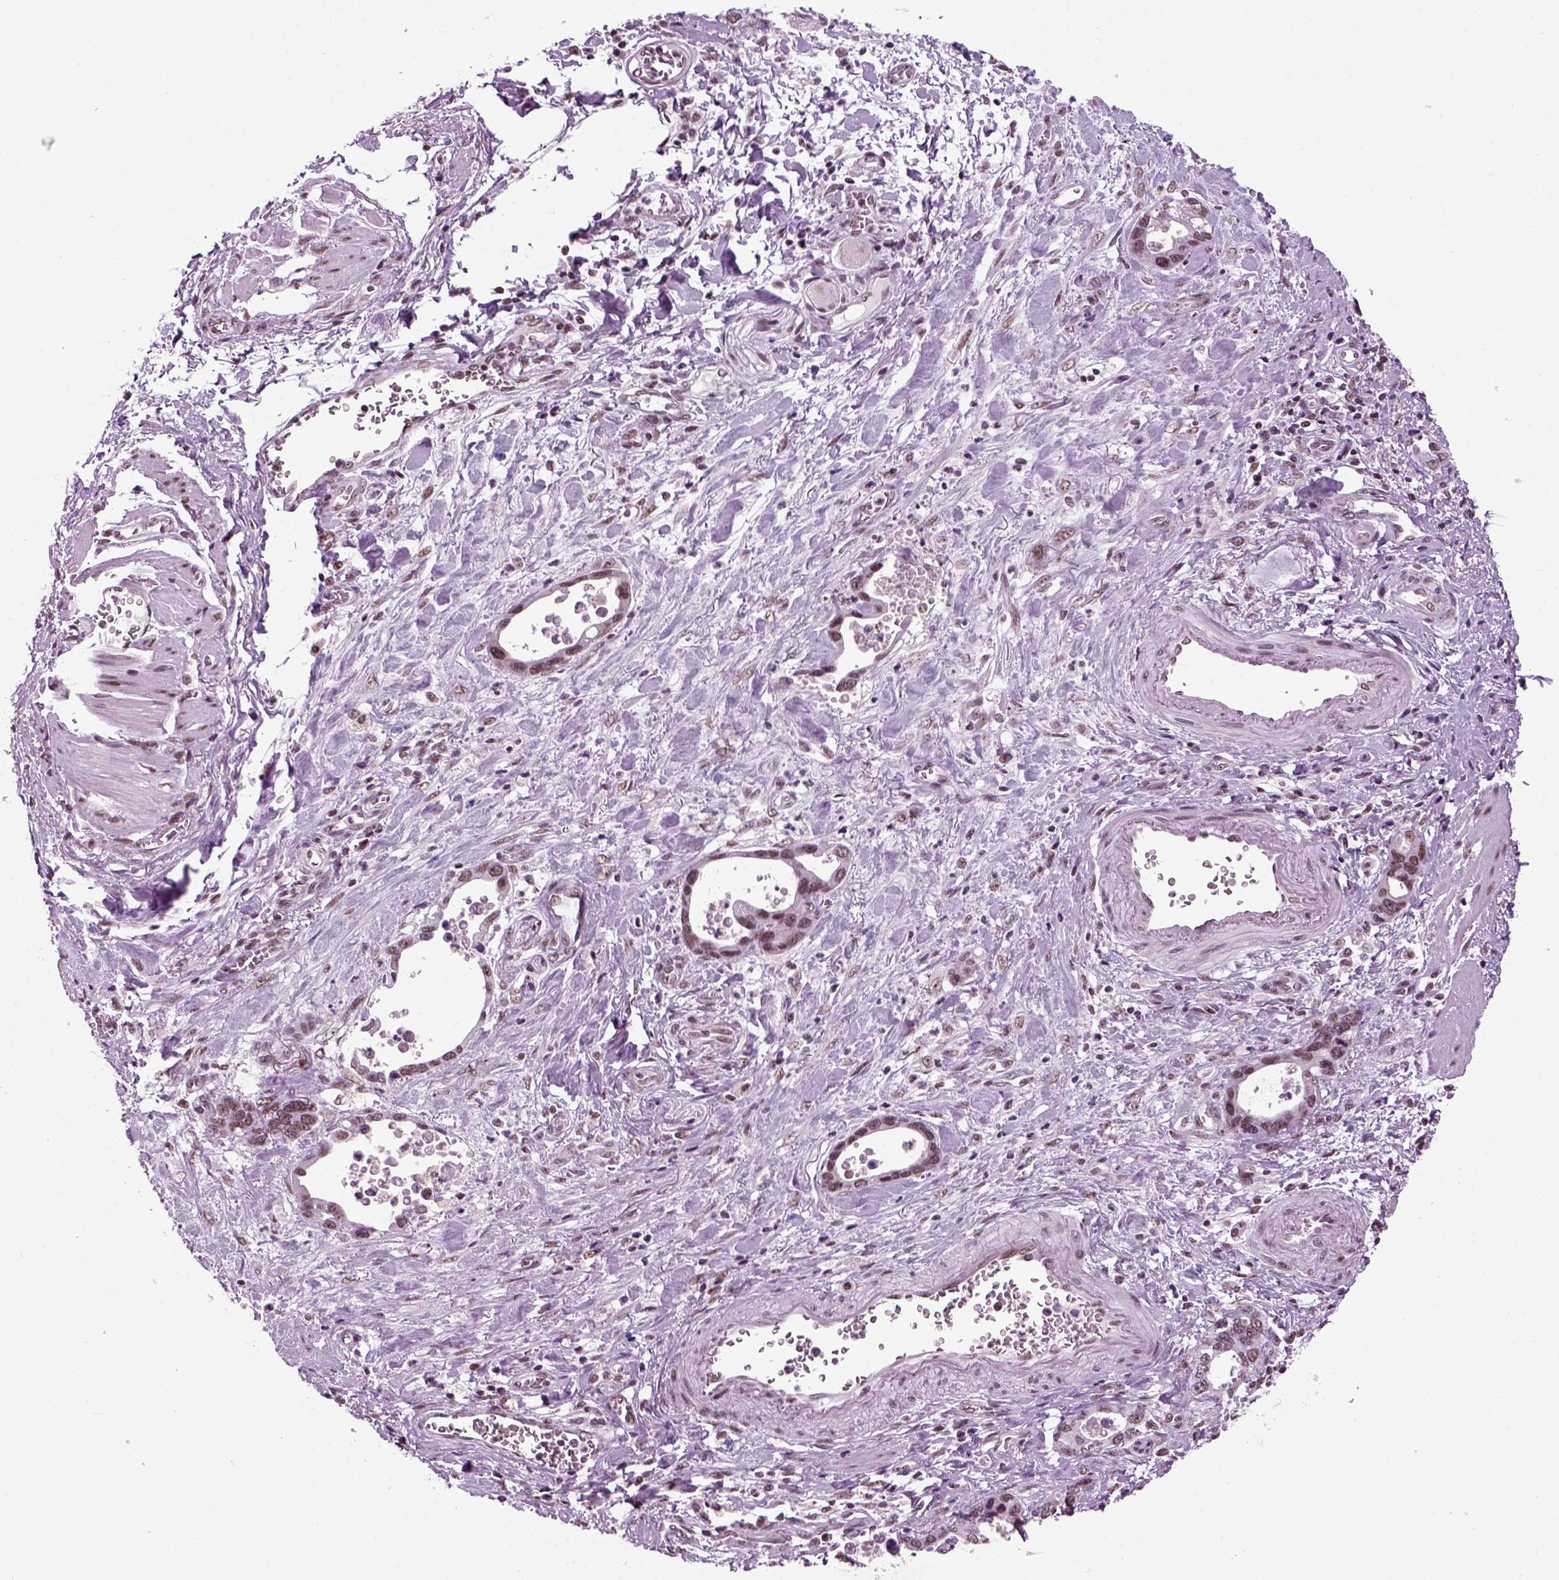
{"staining": {"intensity": "weak", "quantity": ">75%", "location": "nuclear"}, "tissue": "stomach cancer", "cell_type": "Tumor cells", "image_type": "cancer", "snomed": [{"axis": "morphology", "description": "Normal tissue, NOS"}, {"axis": "morphology", "description": "Adenocarcinoma, NOS"}, {"axis": "topography", "description": "Esophagus"}, {"axis": "topography", "description": "Stomach, upper"}], "caption": "Adenocarcinoma (stomach) was stained to show a protein in brown. There is low levels of weak nuclear positivity in about >75% of tumor cells. Nuclei are stained in blue.", "gene": "RCOR3", "patient": {"sex": "male", "age": 74}}